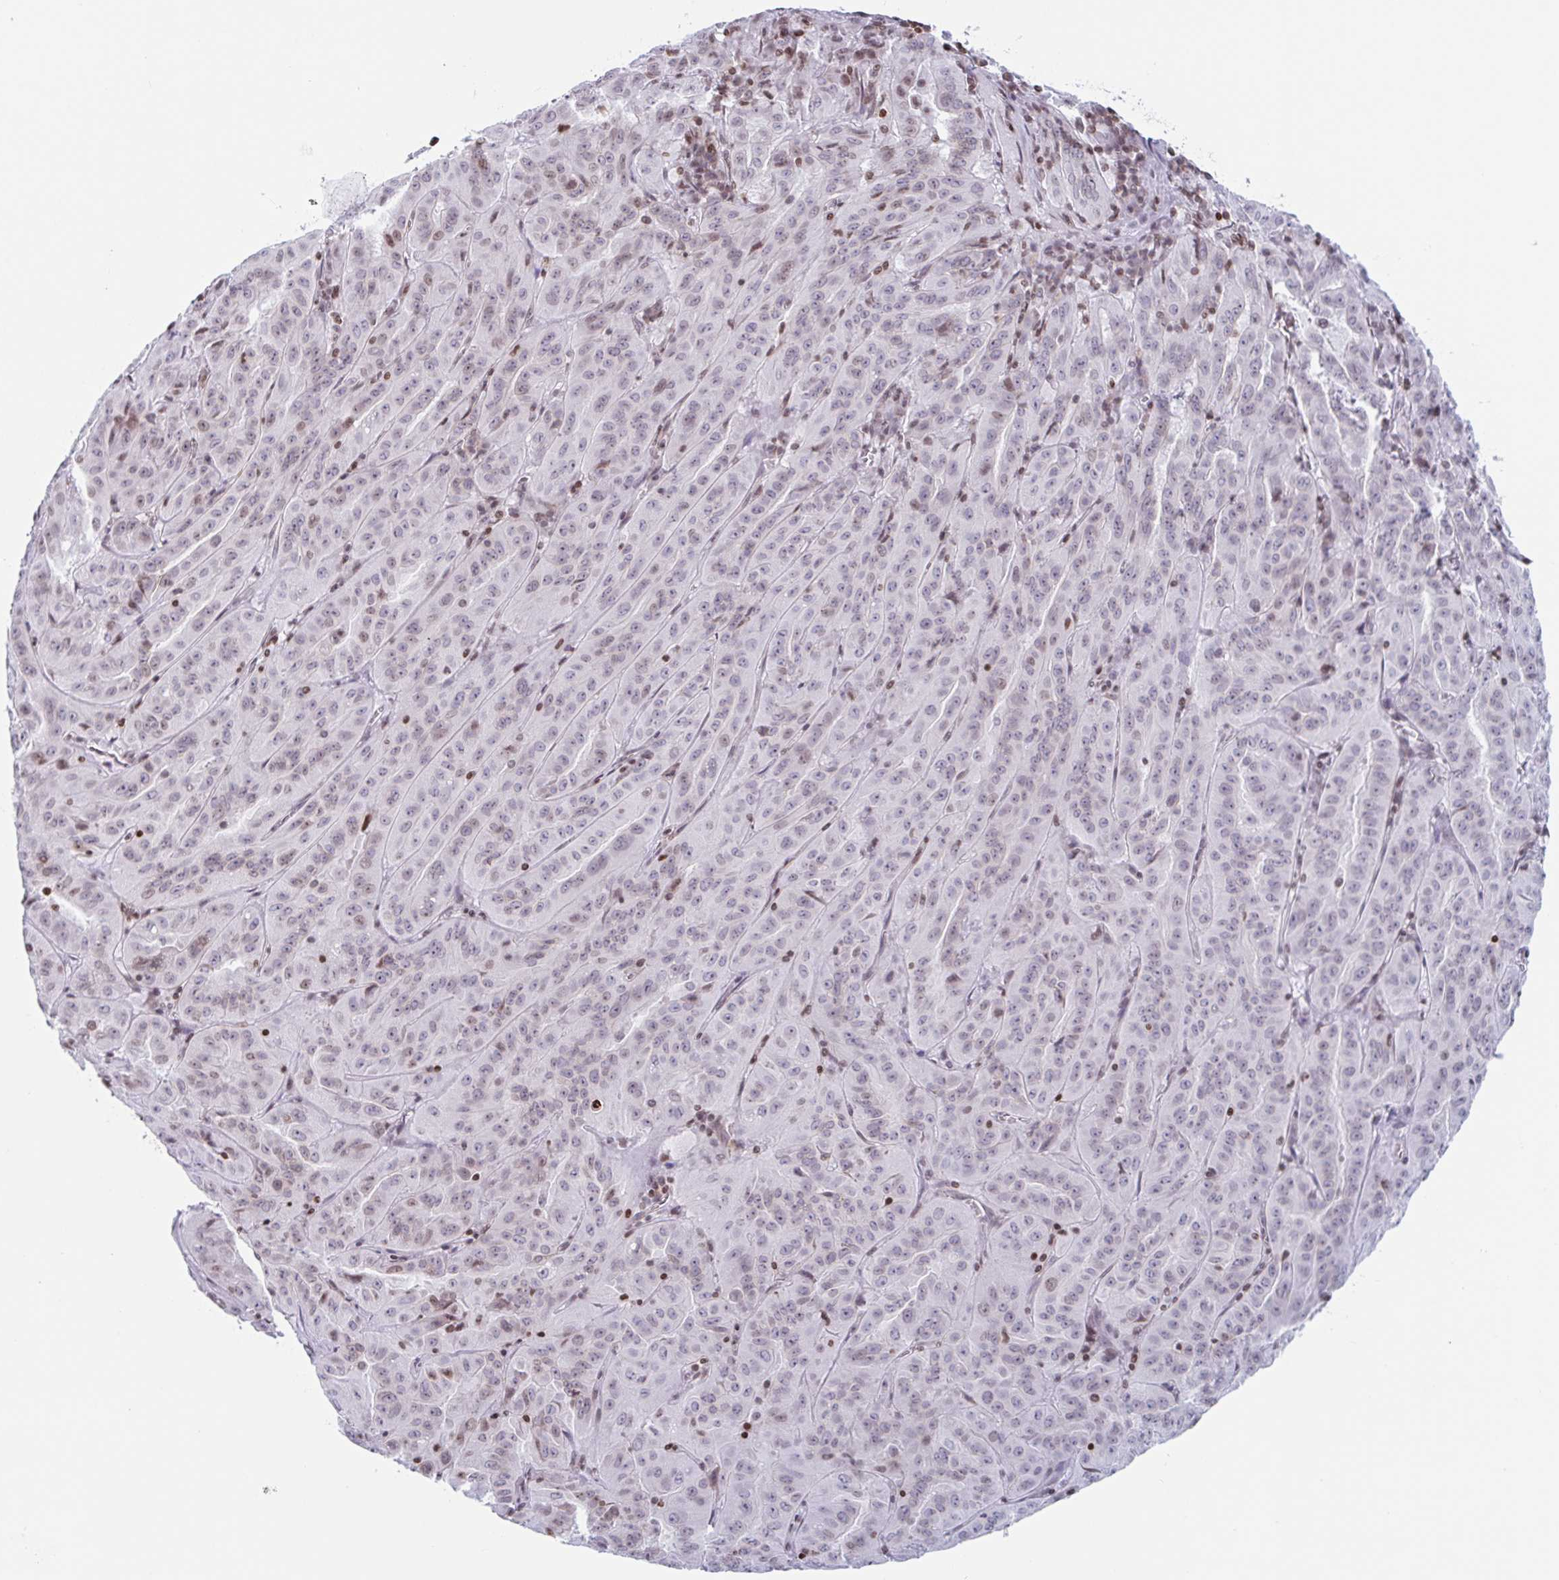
{"staining": {"intensity": "weak", "quantity": "25%-75%", "location": "nuclear"}, "tissue": "pancreatic cancer", "cell_type": "Tumor cells", "image_type": "cancer", "snomed": [{"axis": "morphology", "description": "Adenocarcinoma, NOS"}, {"axis": "topography", "description": "Pancreas"}], "caption": "Protein expression analysis of pancreatic adenocarcinoma exhibits weak nuclear staining in approximately 25%-75% of tumor cells.", "gene": "NOL6", "patient": {"sex": "male", "age": 63}}